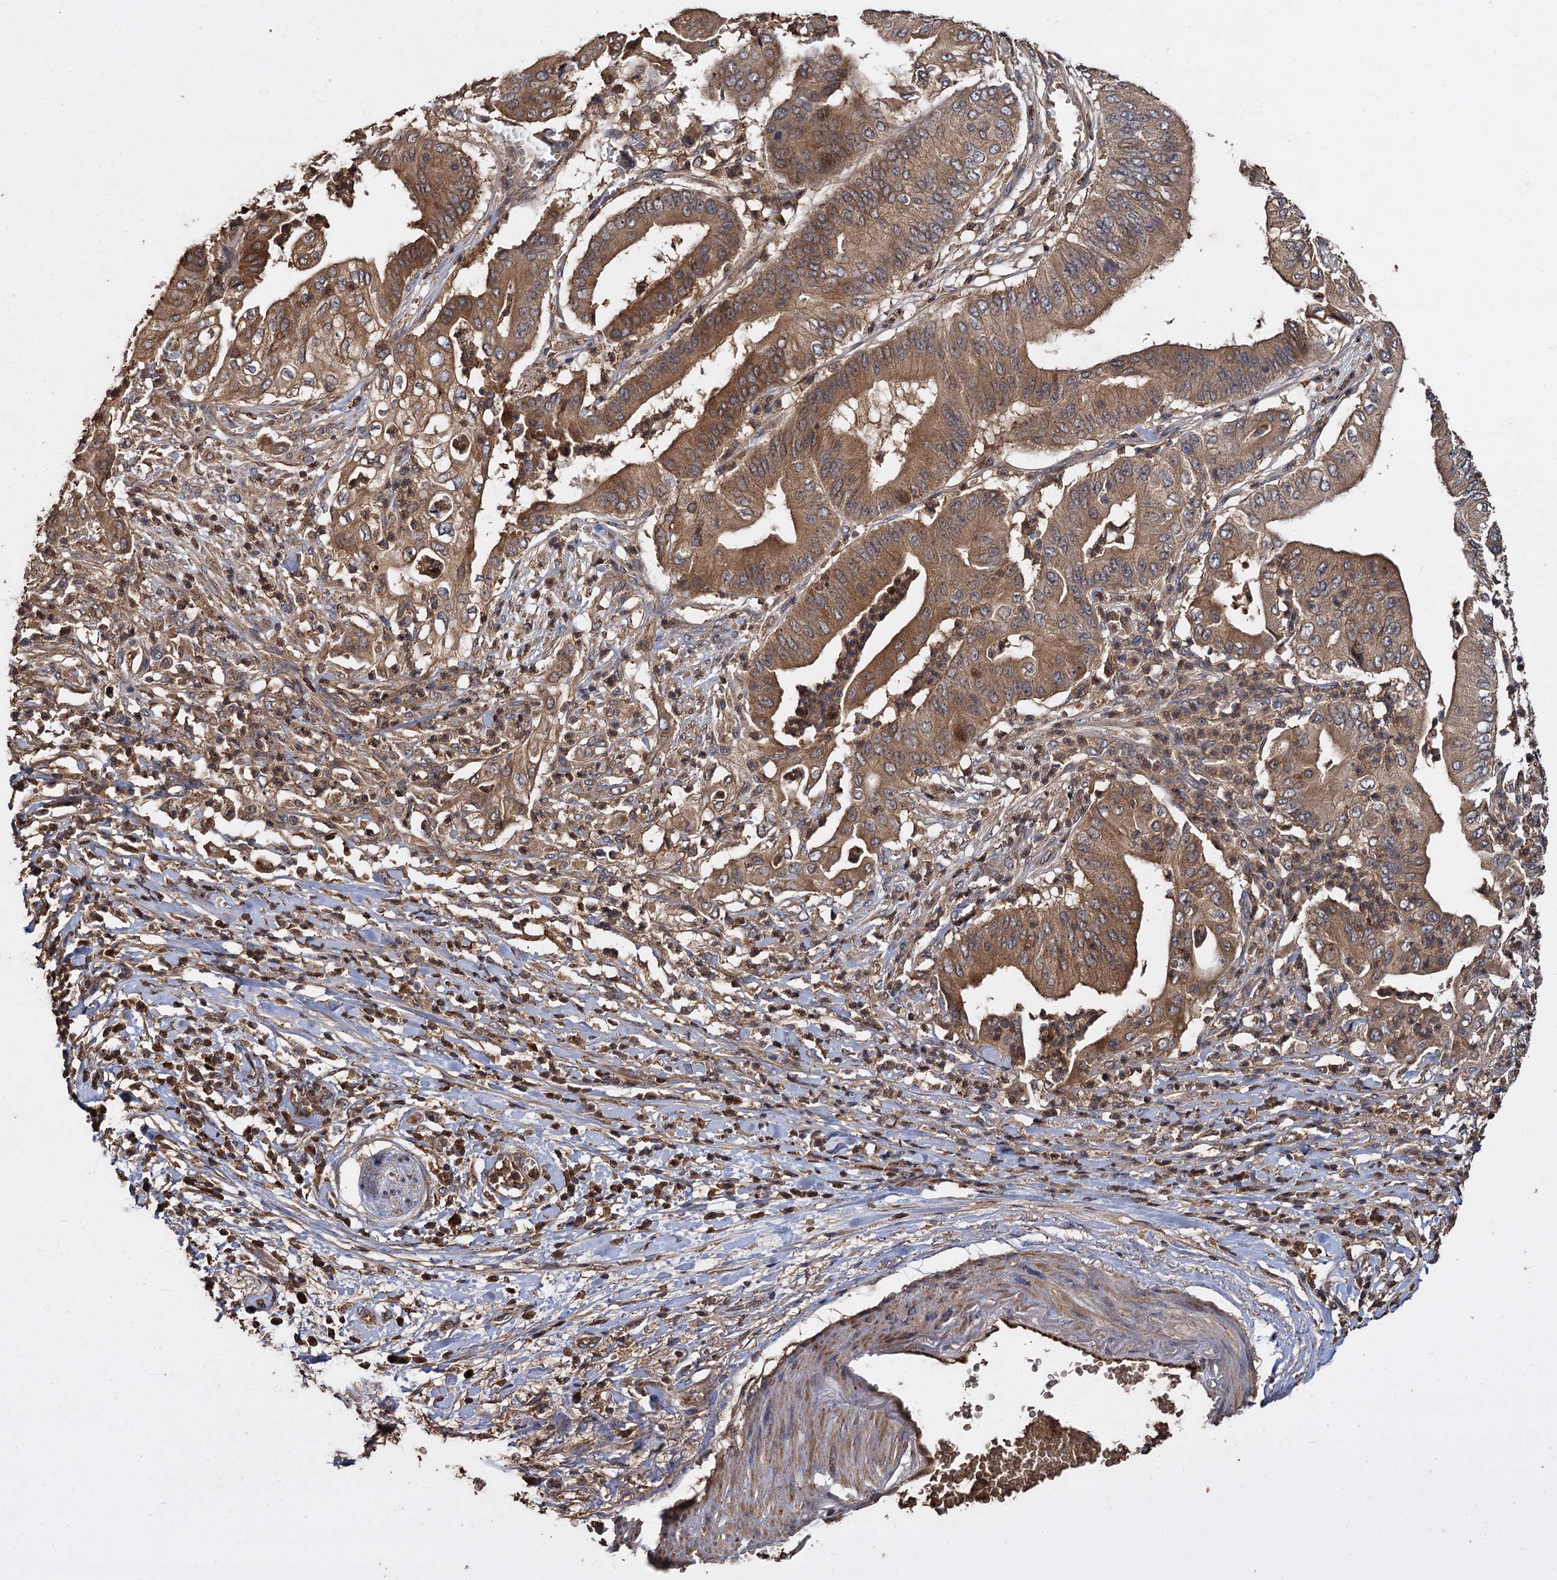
{"staining": {"intensity": "moderate", "quantity": ">75%", "location": "cytoplasmic/membranous"}, "tissue": "pancreatic cancer", "cell_type": "Tumor cells", "image_type": "cancer", "snomed": [{"axis": "morphology", "description": "Adenocarcinoma, NOS"}, {"axis": "topography", "description": "Pancreas"}], "caption": "The micrograph exhibits immunohistochemical staining of adenocarcinoma (pancreatic). There is moderate cytoplasmic/membranous positivity is appreciated in about >75% of tumor cells.", "gene": "GCLC", "patient": {"sex": "female", "age": 77}}